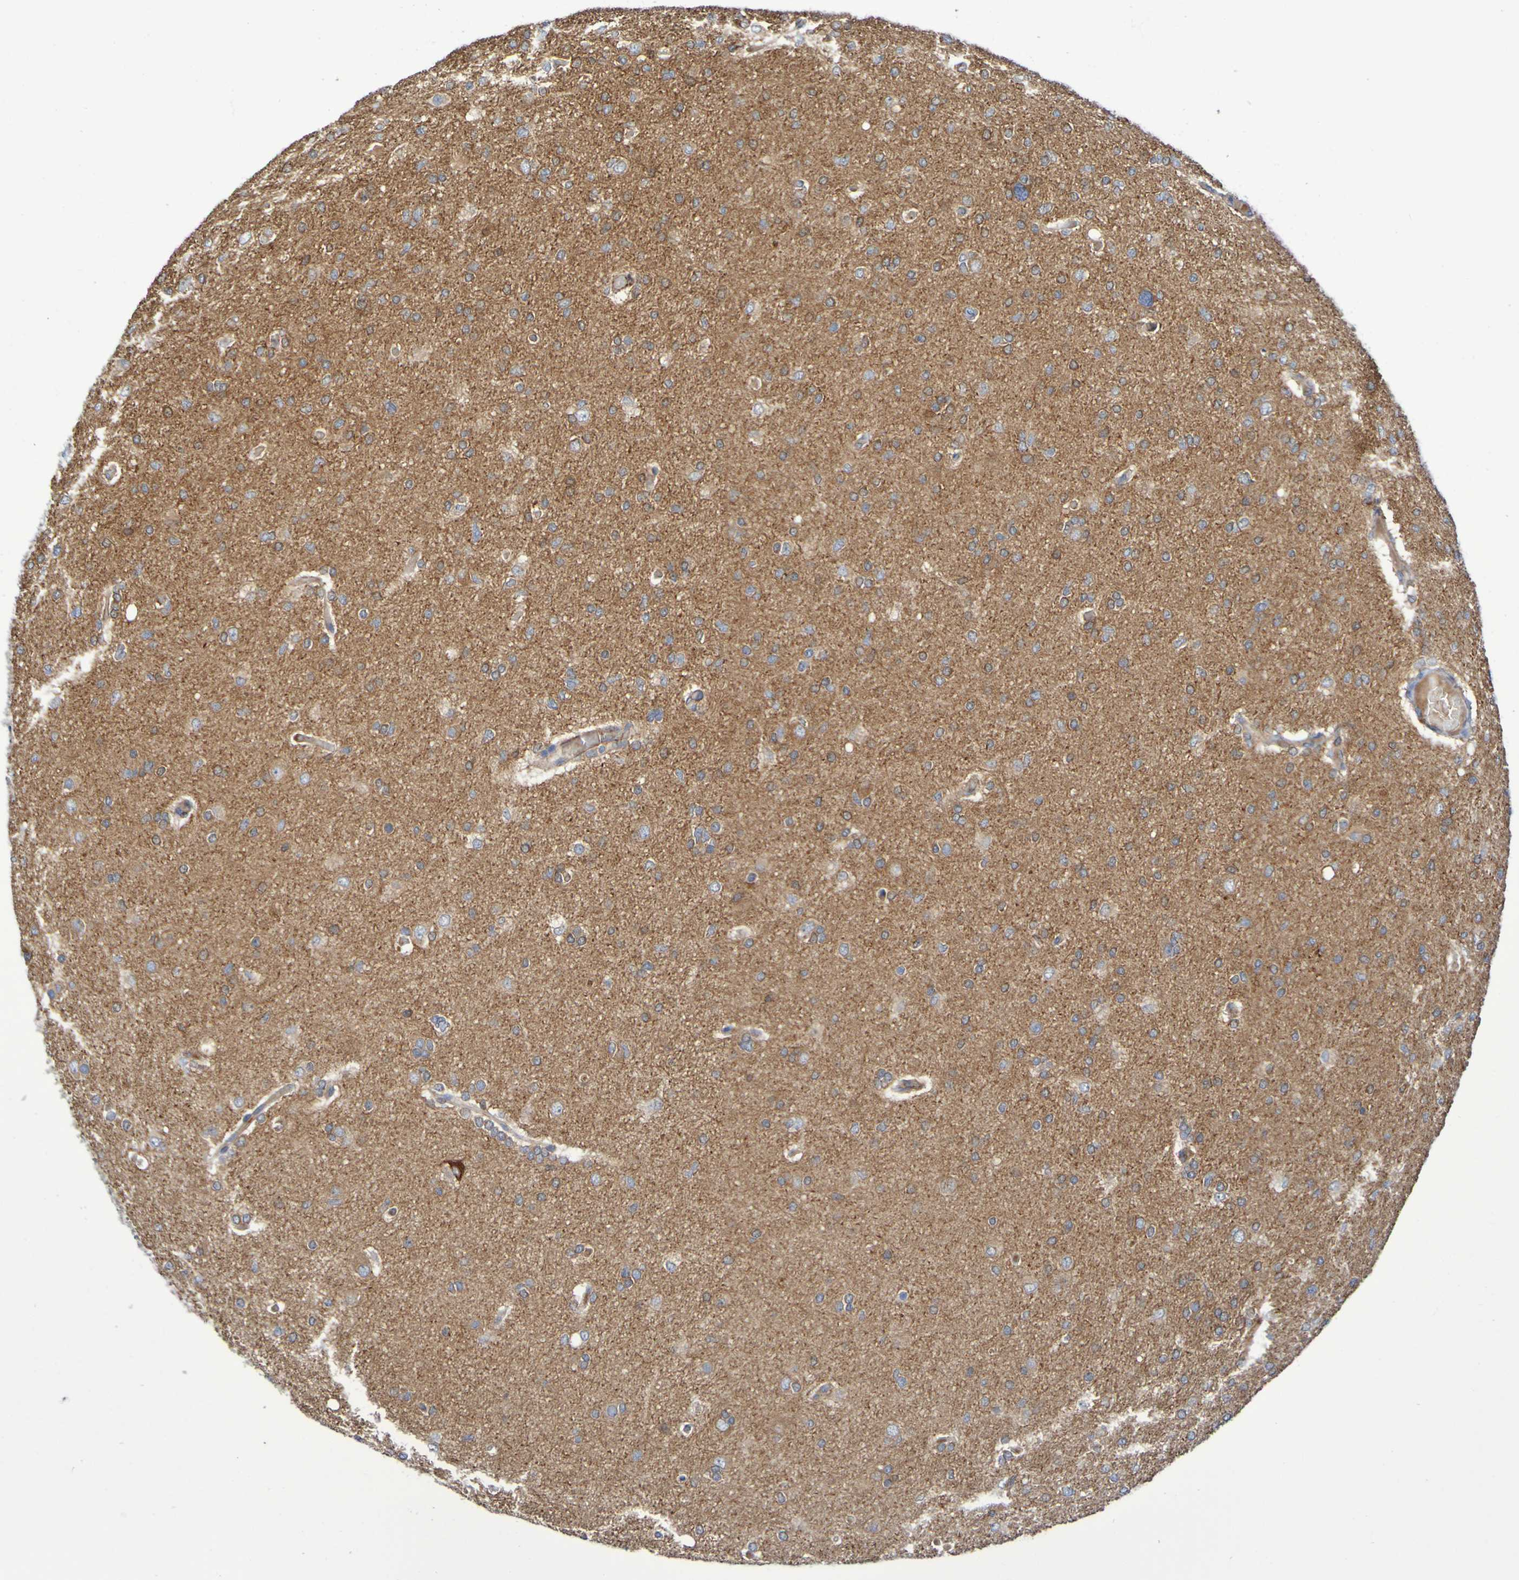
{"staining": {"intensity": "moderate", "quantity": "25%-75%", "location": "cytoplasmic/membranous"}, "tissue": "glioma", "cell_type": "Tumor cells", "image_type": "cancer", "snomed": [{"axis": "morphology", "description": "Glioma, malignant, High grade"}, {"axis": "topography", "description": "Cerebral cortex"}], "caption": "IHC image of glioma stained for a protein (brown), which demonstrates medium levels of moderate cytoplasmic/membranous staining in approximately 25%-75% of tumor cells.", "gene": "SCRG1", "patient": {"sex": "female", "age": 36}}